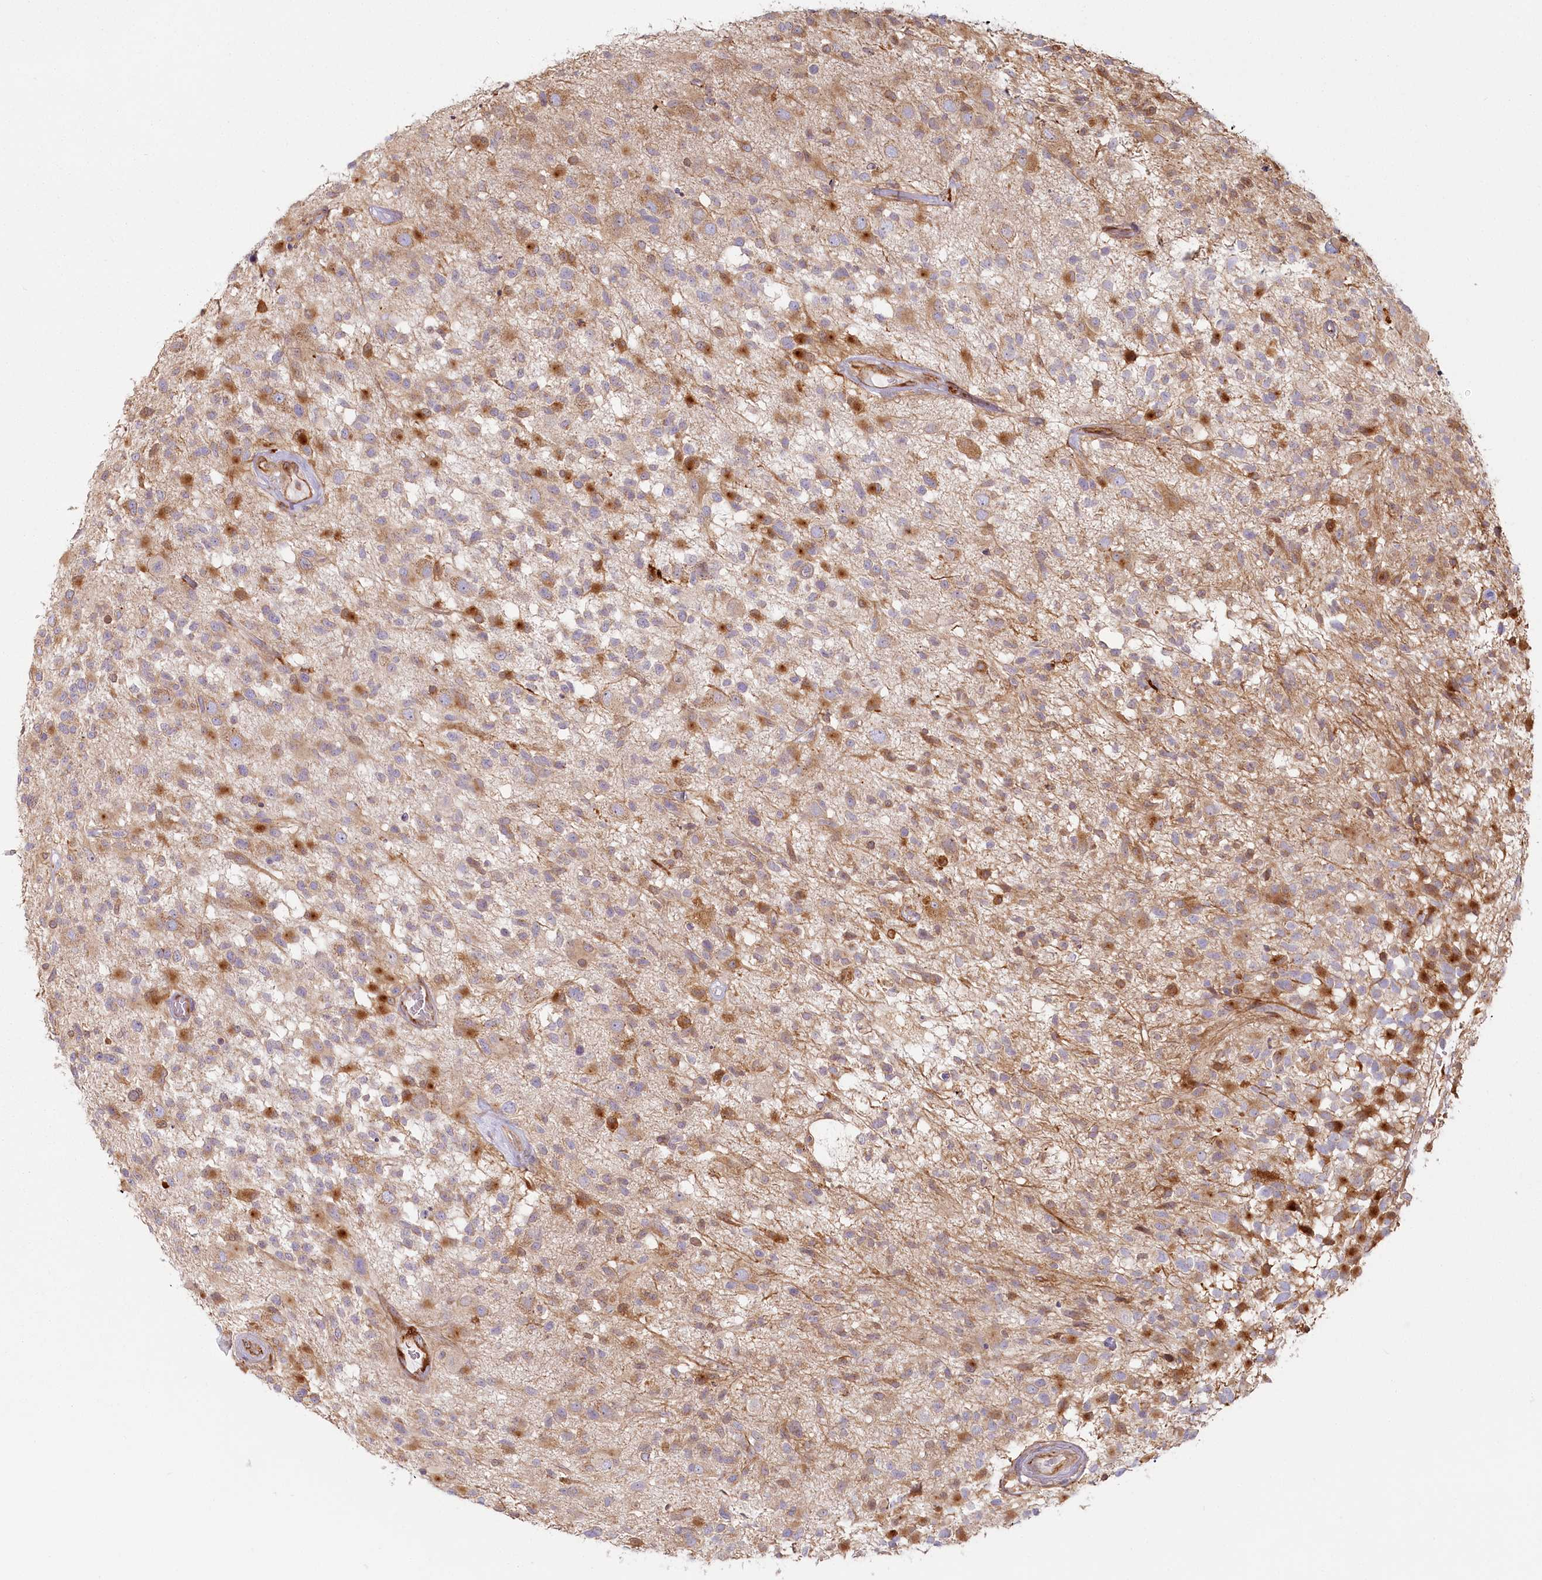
{"staining": {"intensity": "moderate", "quantity": "25%-75%", "location": "cytoplasmic/membranous"}, "tissue": "glioma", "cell_type": "Tumor cells", "image_type": "cancer", "snomed": [{"axis": "morphology", "description": "Glioma, malignant, High grade"}, {"axis": "morphology", "description": "Glioblastoma, NOS"}, {"axis": "topography", "description": "Brain"}], "caption": "IHC staining of glioblastoma, which reveals medium levels of moderate cytoplasmic/membranous expression in about 25%-75% of tumor cells indicating moderate cytoplasmic/membranous protein staining. The staining was performed using DAB (3,3'-diaminobenzidine) (brown) for protein detection and nuclei were counterstained in hematoxylin (blue).", "gene": "HARS2", "patient": {"sex": "male", "age": 60}}